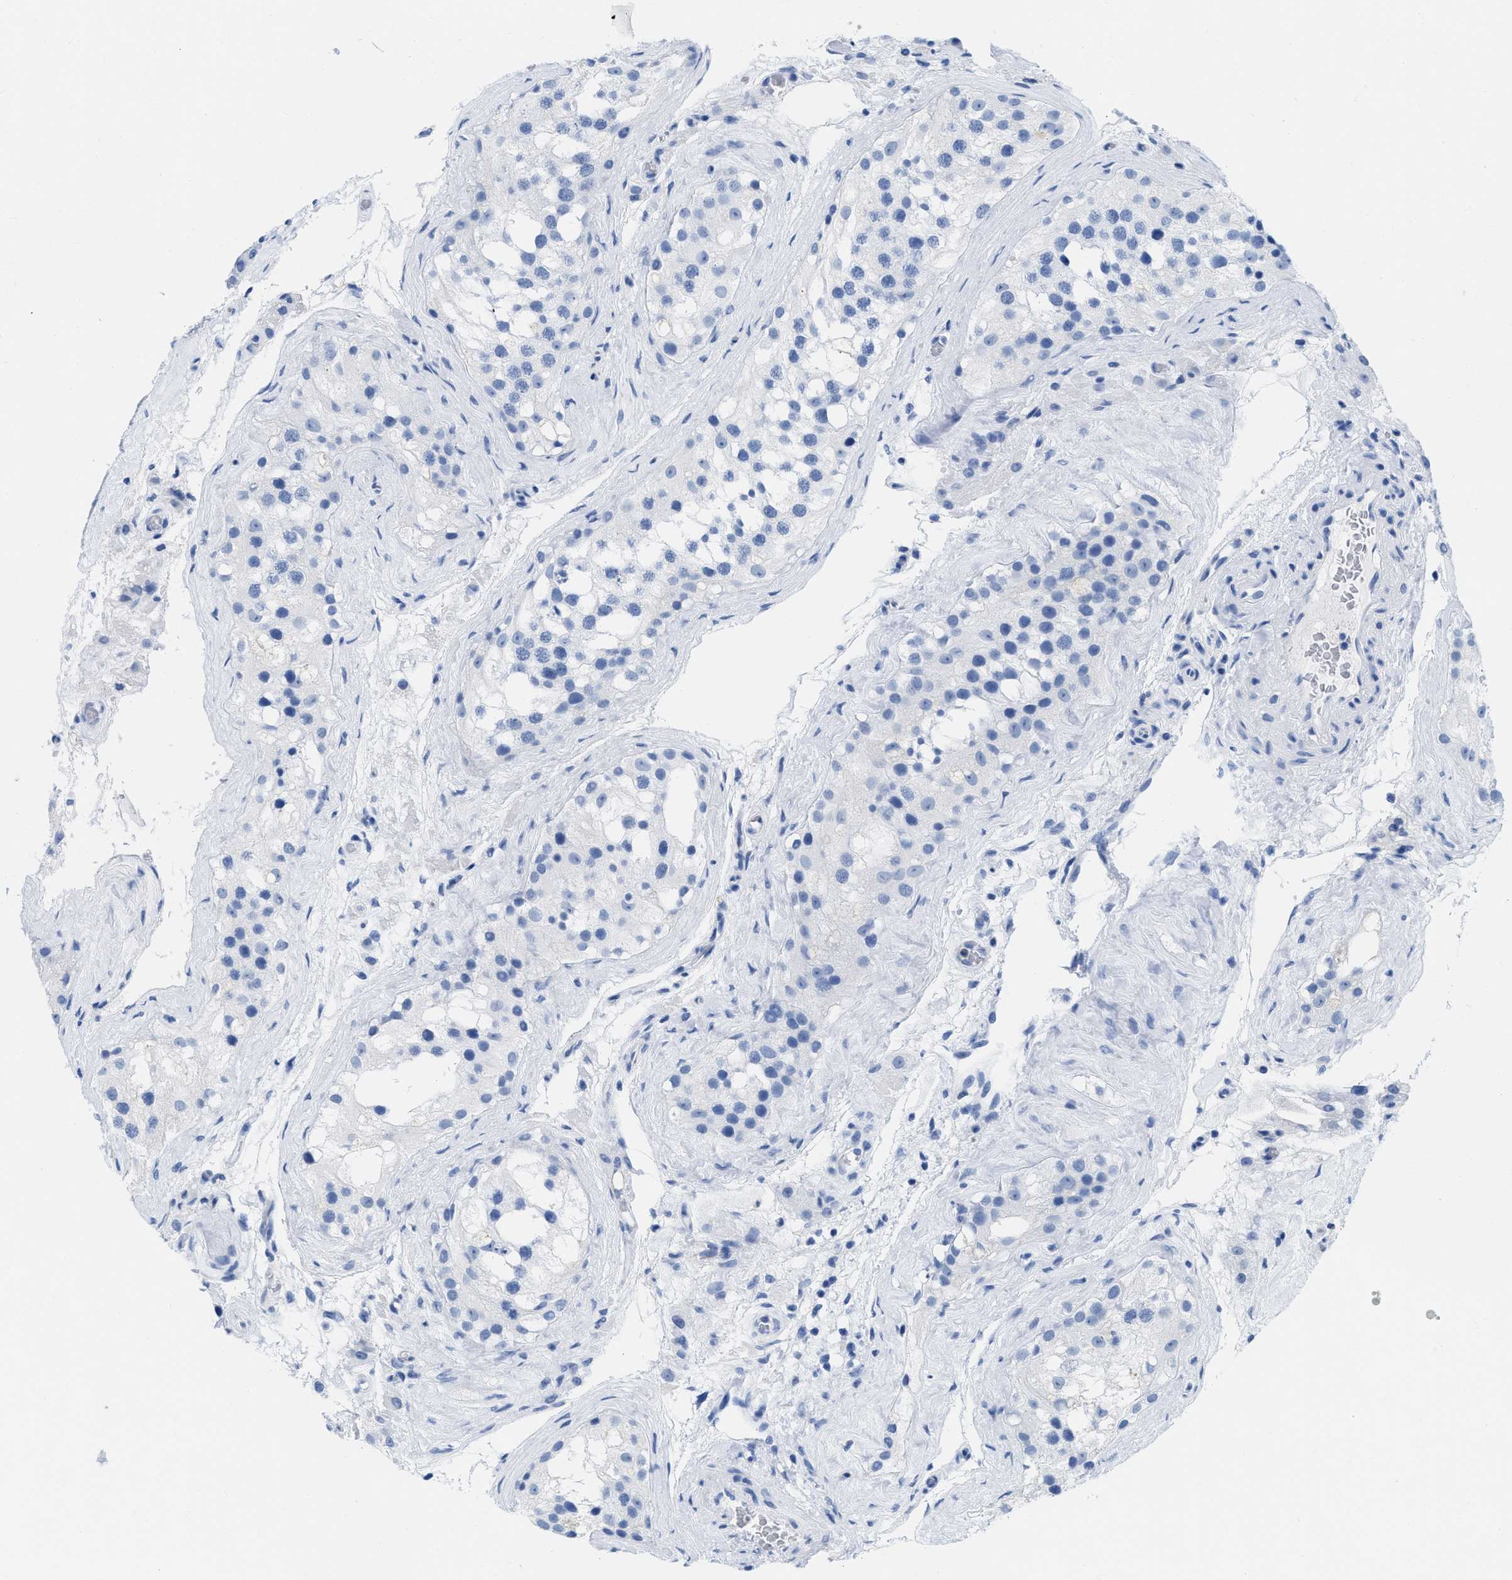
{"staining": {"intensity": "negative", "quantity": "none", "location": "none"}, "tissue": "testis", "cell_type": "Cells in seminiferous ducts", "image_type": "normal", "snomed": [{"axis": "morphology", "description": "Normal tissue, NOS"}, {"axis": "morphology", "description": "Seminoma, NOS"}, {"axis": "topography", "description": "Testis"}], "caption": "The IHC photomicrograph has no significant expression in cells in seminiferous ducts of testis.", "gene": "CR1", "patient": {"sex": "male", "age": 71}}